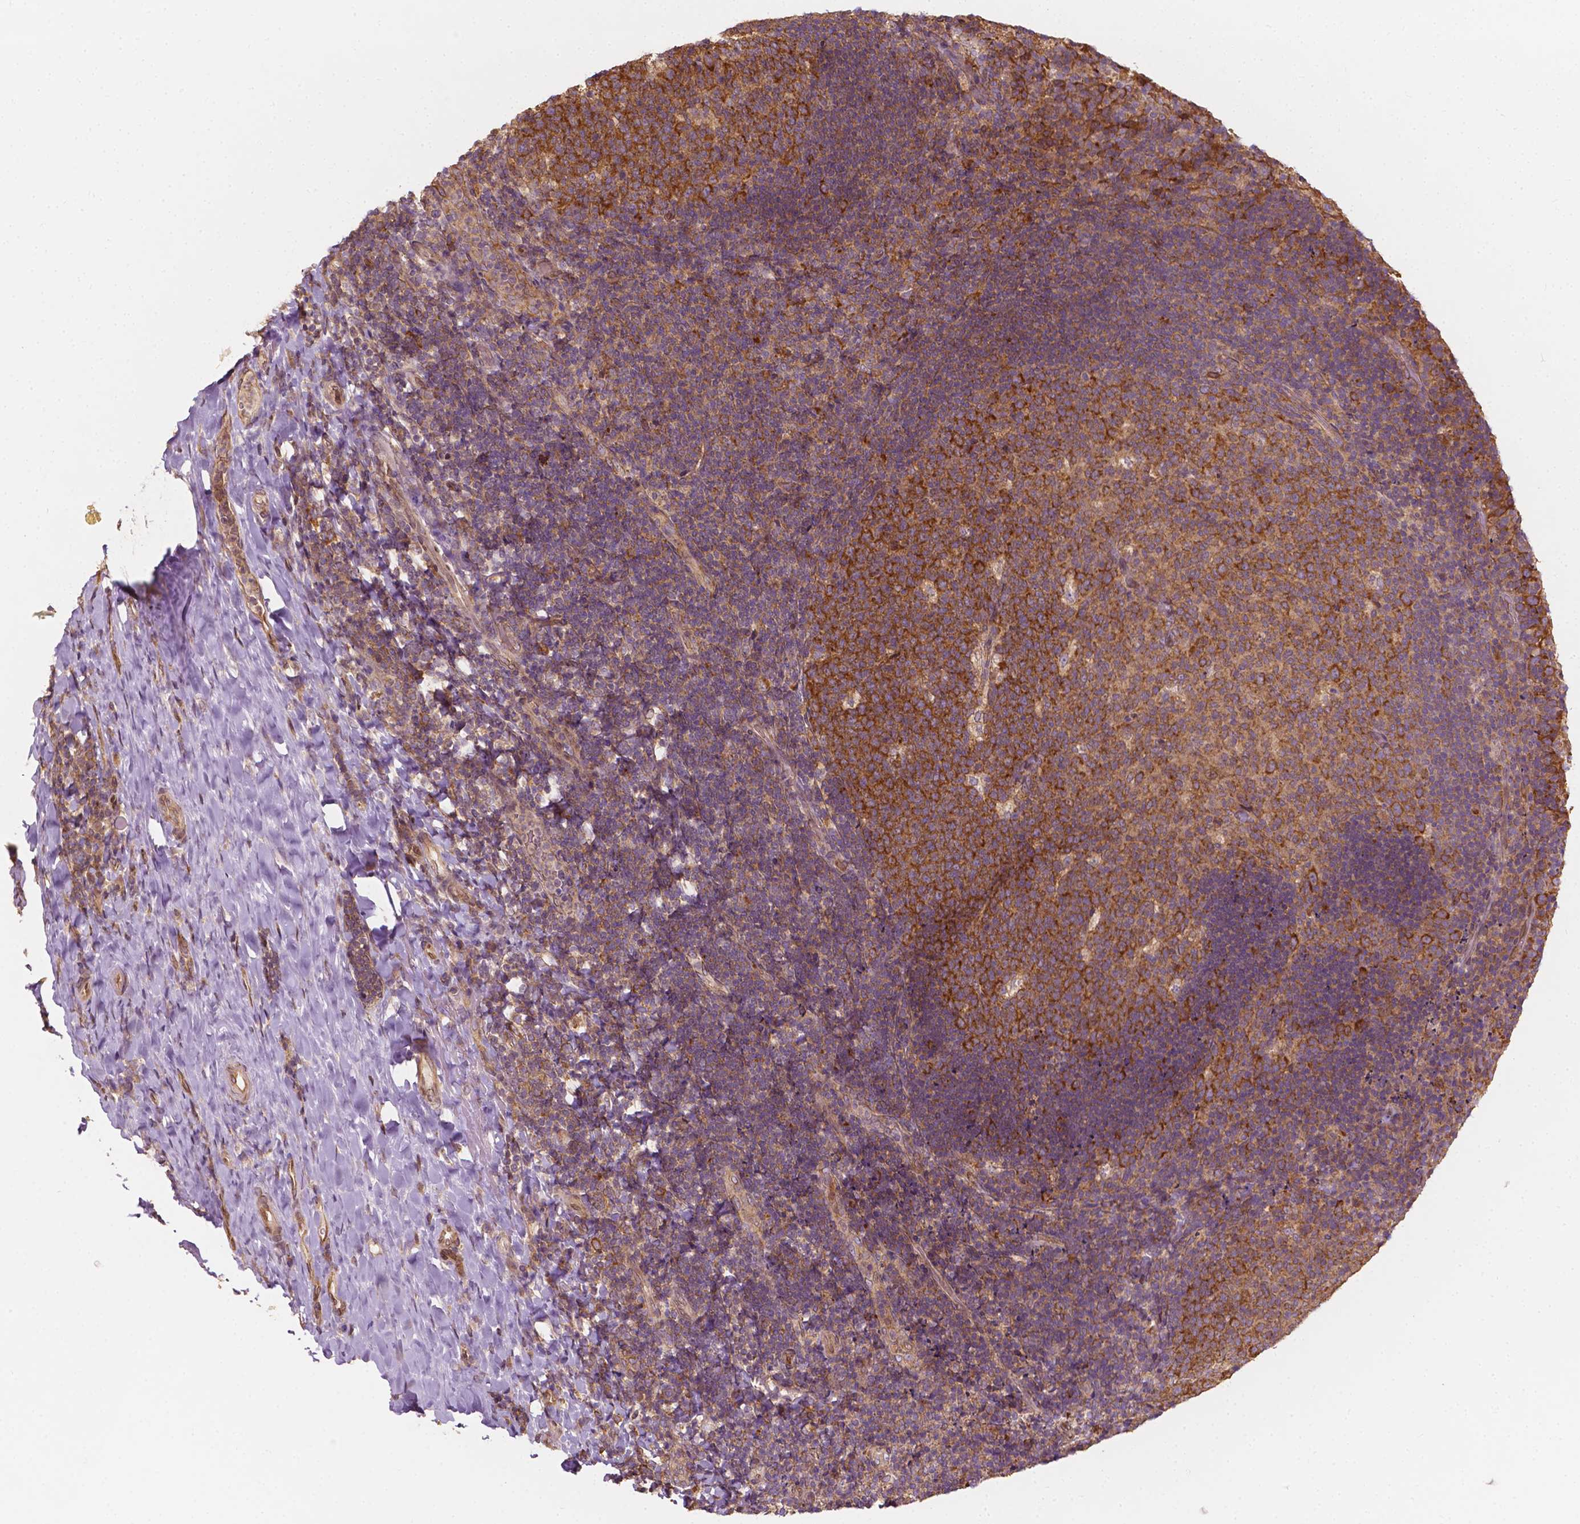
{"staining": {"intensity": "strong", "quantity": "25%-75%", "location": "cytoplasmic/membranous"}, "tissue": "tonsil", "cell_type": "Germinal center cells", "image_type": "normal", "snomed": [{"axis": "morphology", "description": "Normal tissue, NOS"}, {"axis": "topography", "description": "Tonsil"}], "caption": "Immunohistochemical staining of normal tonsil reveals strong cytoplasmic/membranous protein positivity in approximately 25%-75% of germinal center cells. The staining was performed using DAB to visualize the protein expression in brown, while the nuclei were stained in blue with hematoxylin (Magnification: 20x).", "gene": "G3BP1", "patient": {"sex": "female", "age": 10}}